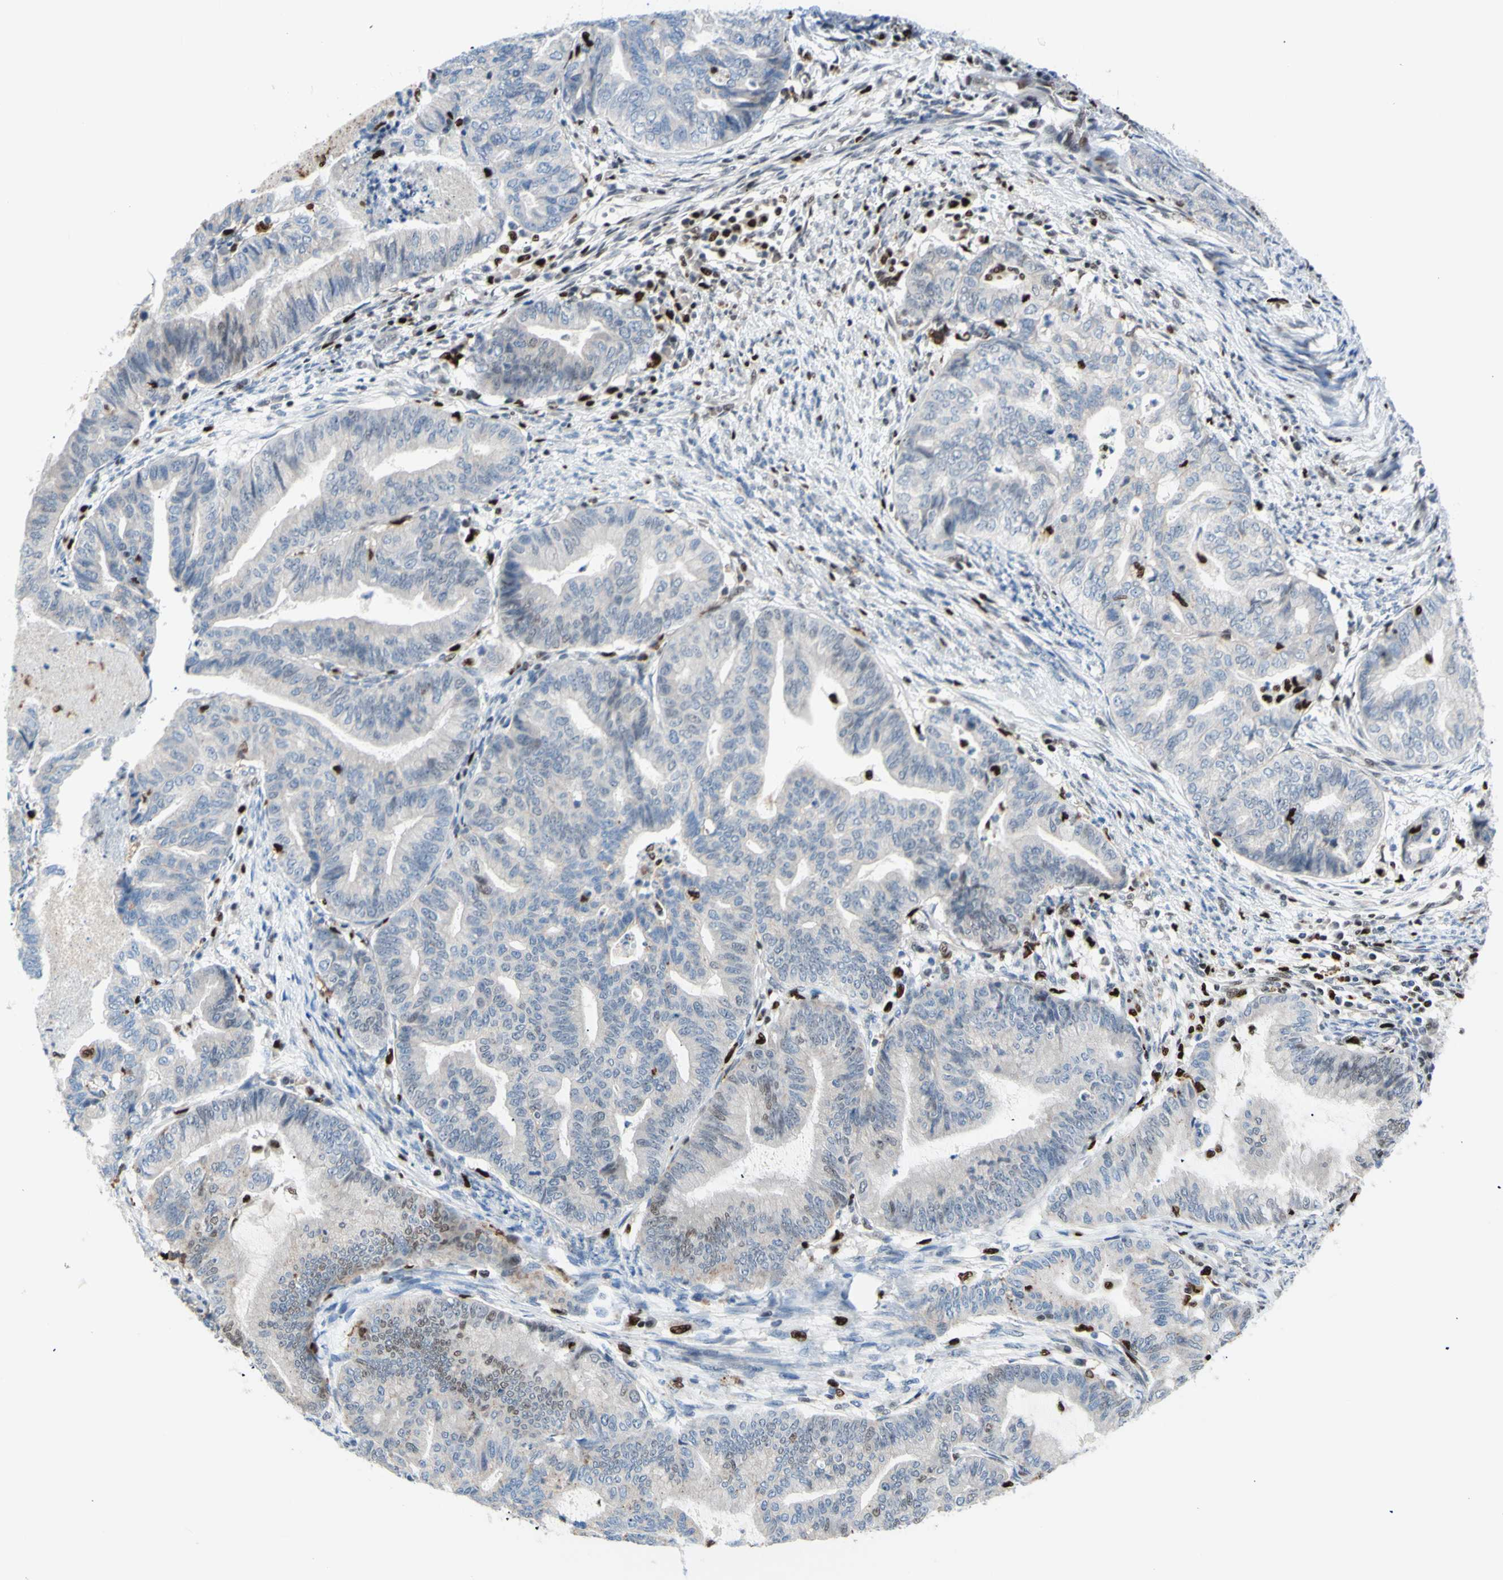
{"staining": {"intensity": "negative", "quantity": "none", "location": "none"}, "tissue": "endometrial cancer", "cell_type": "Tumor cells", "image_type": "cancer", "snomed": [{"axis": "morphology", "description": "Adenocarcinoma, NOS"}, {"axis": "topography", "description": "Endometrium"}], "caption": "This is a image of immunohistochemistry (IHC) staining of endometrial cancer, which shows no expression in tumor cells.", "gene": "EED", "patient": {"sex": "female", "age": 79}}